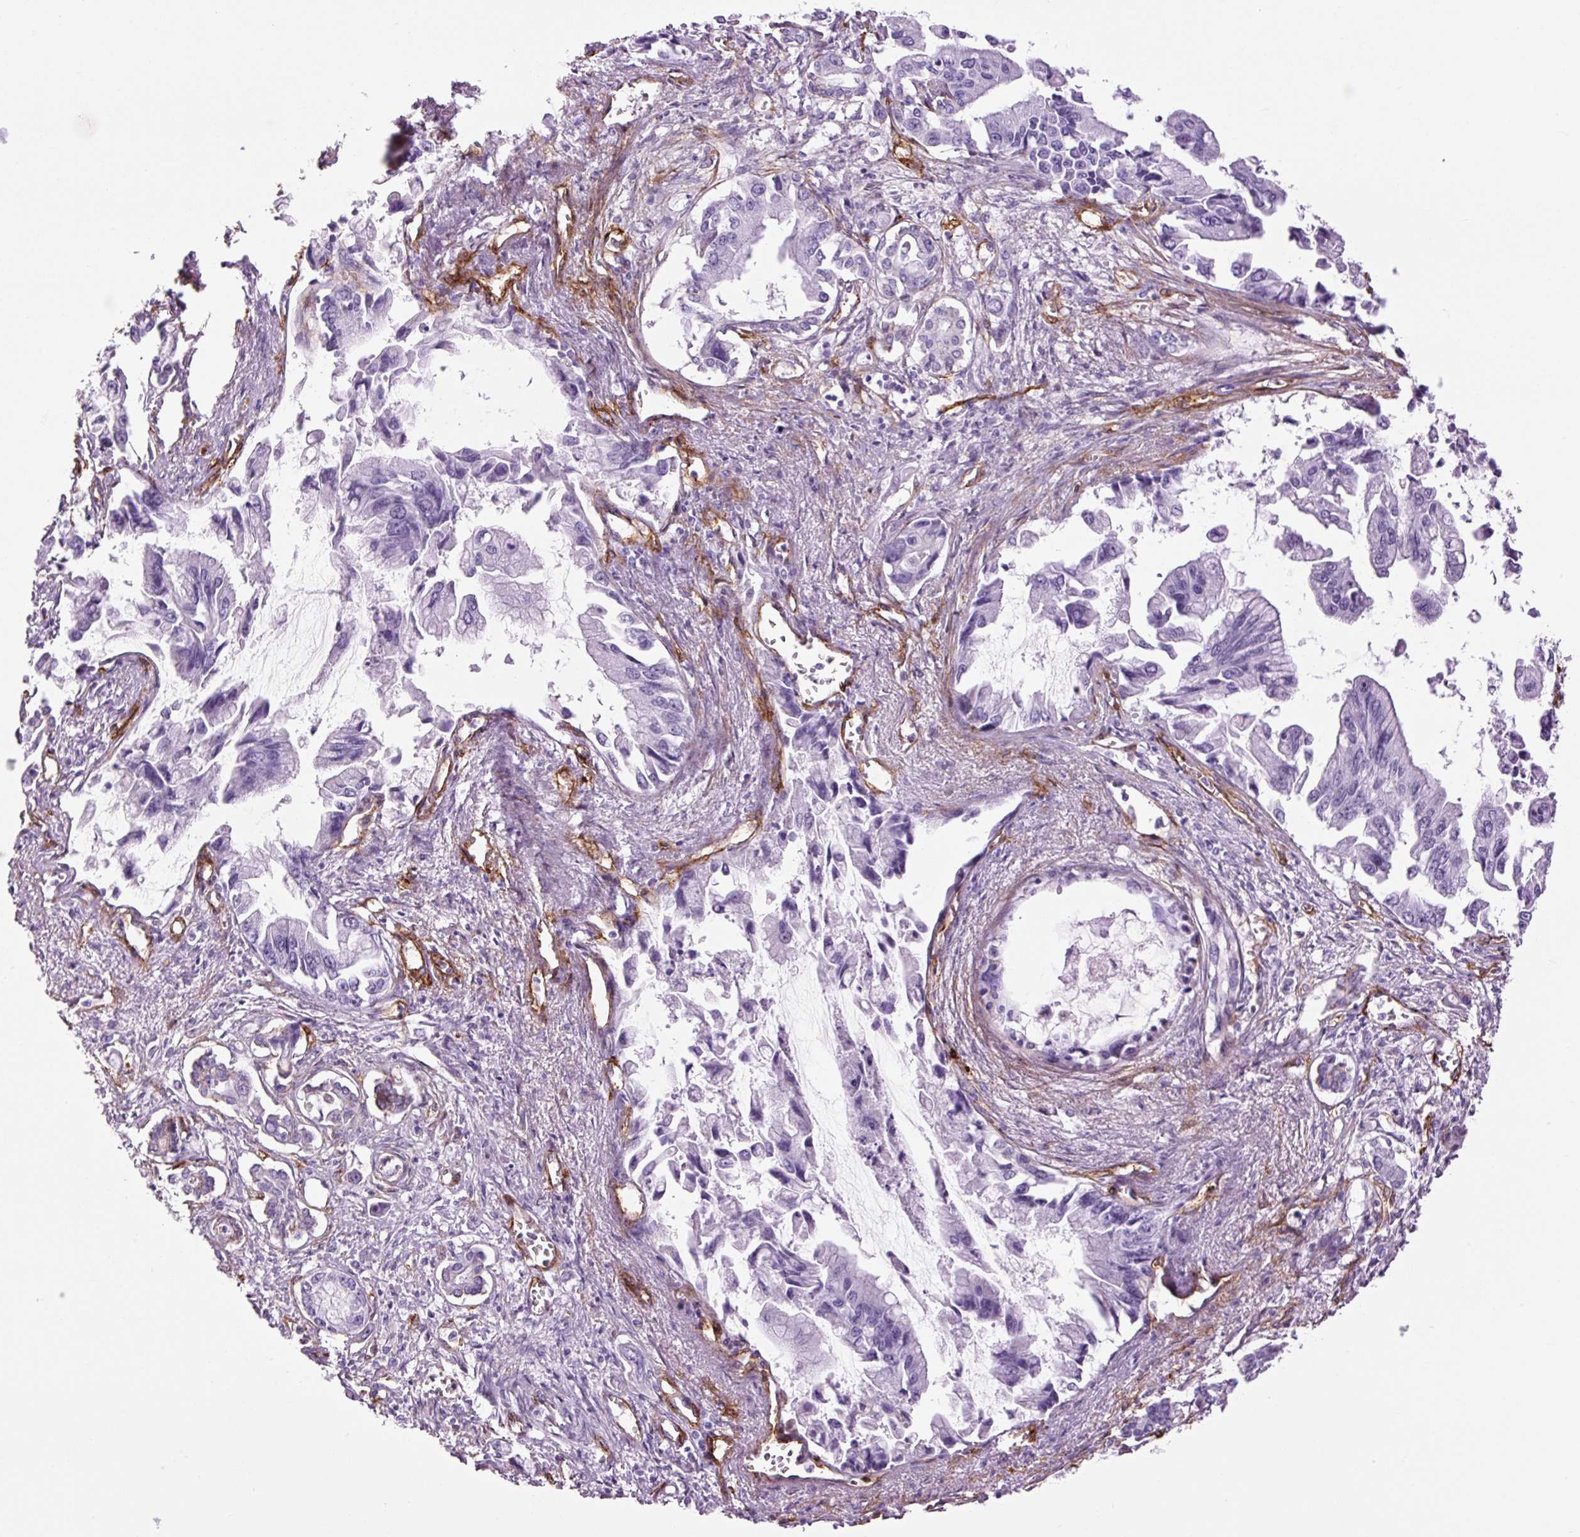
{"staining": {"intensity": "negative", "quantity": "none", "location": "none"}, "tissue": "pancreatic cancer", "cell_type": "Tumor cells", "image_type": "cancer", "snomed": [{"axis": "morphology", "description": "Adenocarcinoma, NOS"}, {"axis": "topography", "description": "Pancreas"}], "caption": "Immunohistochemistry image of neoplastic tissue: pancreatic cancer (adenocarcinoma) stained with DAB (3,3'-diaminobenzidine) reveals no significant protein staining in tumor cells.", "gene": "CAV1", "patient": {"sex": "male", "age": 84}}